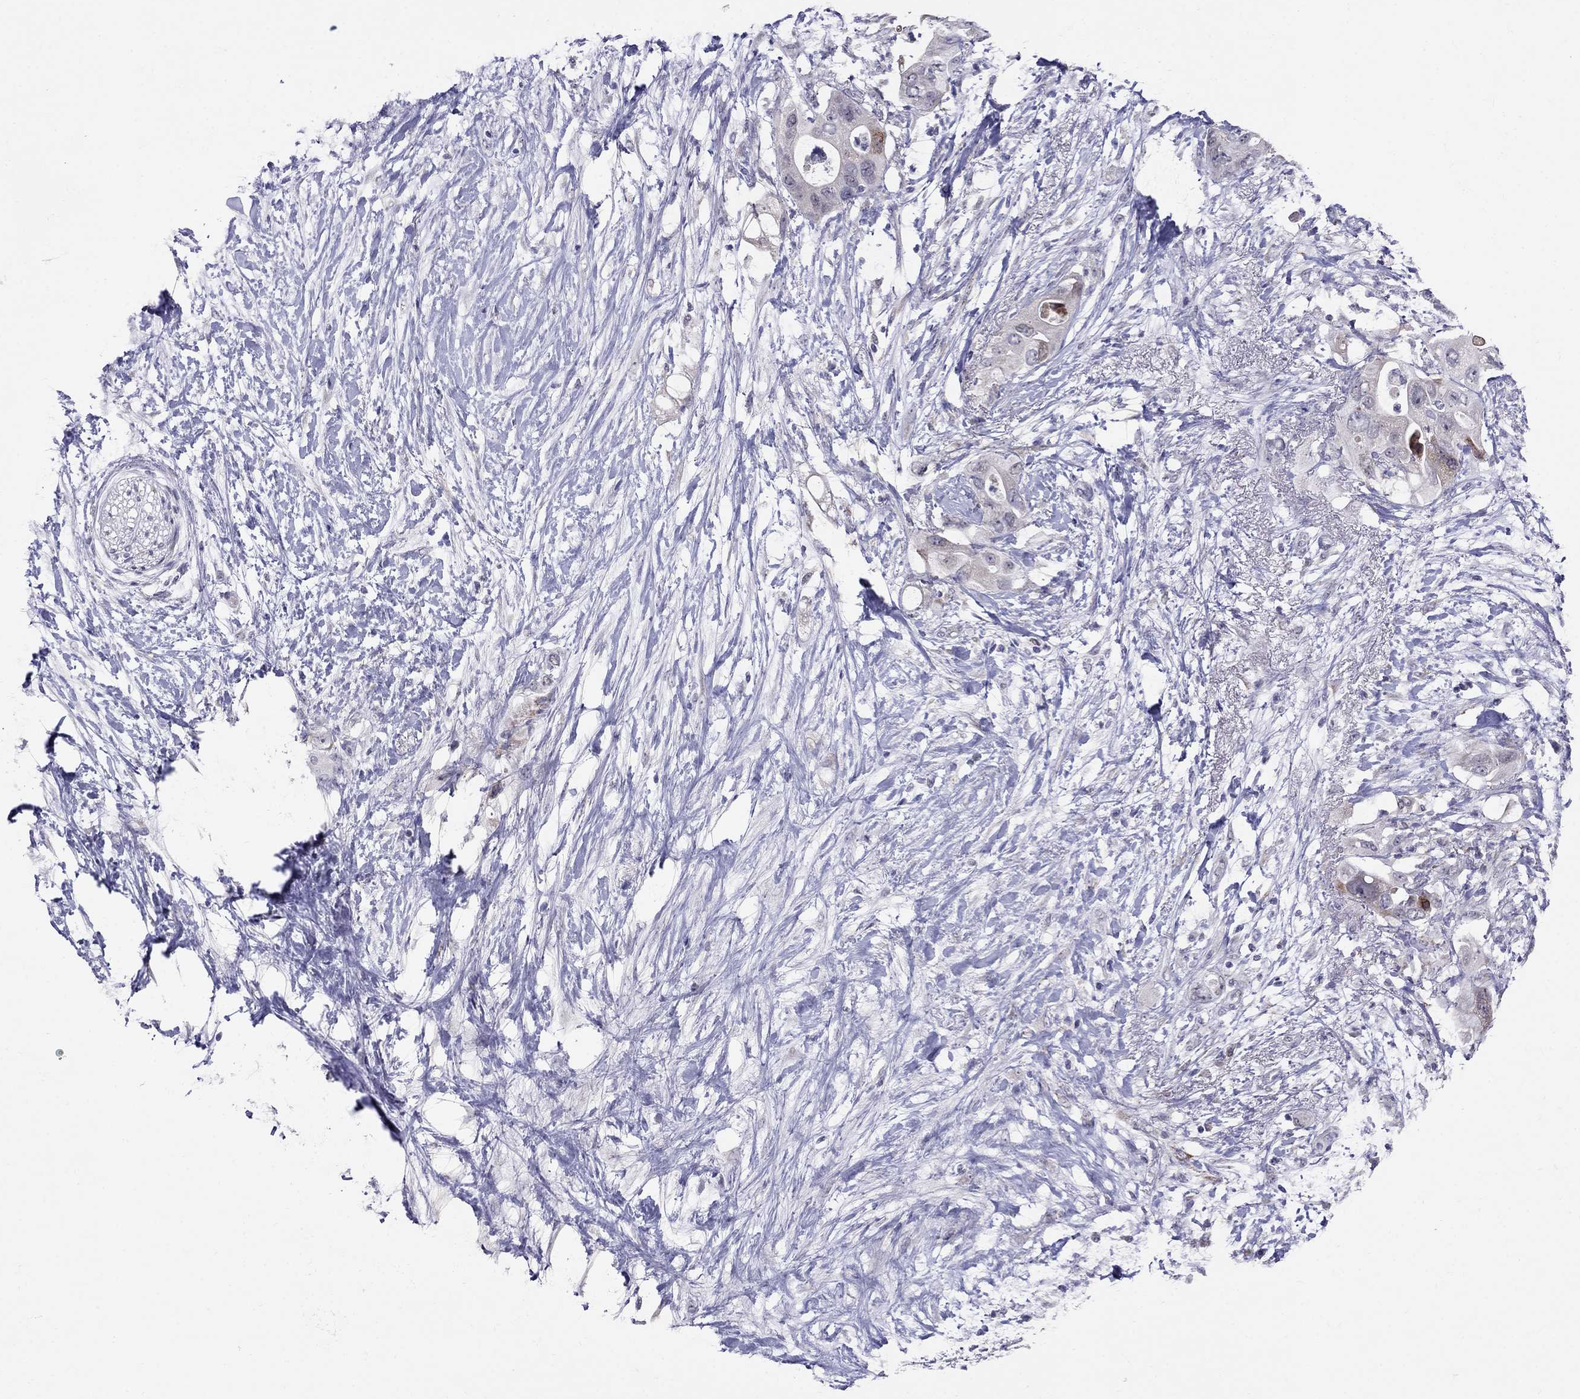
{"staining": {"intensity": "negative", "quantity": "none", "location": "none"}, "tissue": "pancreatic cancer", "cell_type": "Tumor cells", "image_type": "cancer", "snomed": [{"axis": "morphology", "description": "Adenocarcinoma, NOS"}, {"axis": "topography", "description": "Pancreas"}], "caption": "Tumor cells are negative for protein expression in human pancreatic cancer. (Brightfield microscopy of DAB (3,3'-diaminobenzidine) immunohistochemistry (IHC) at high magnification).", "gene": "MYO3B", "patient": {"sex": "female", "age": 72}}